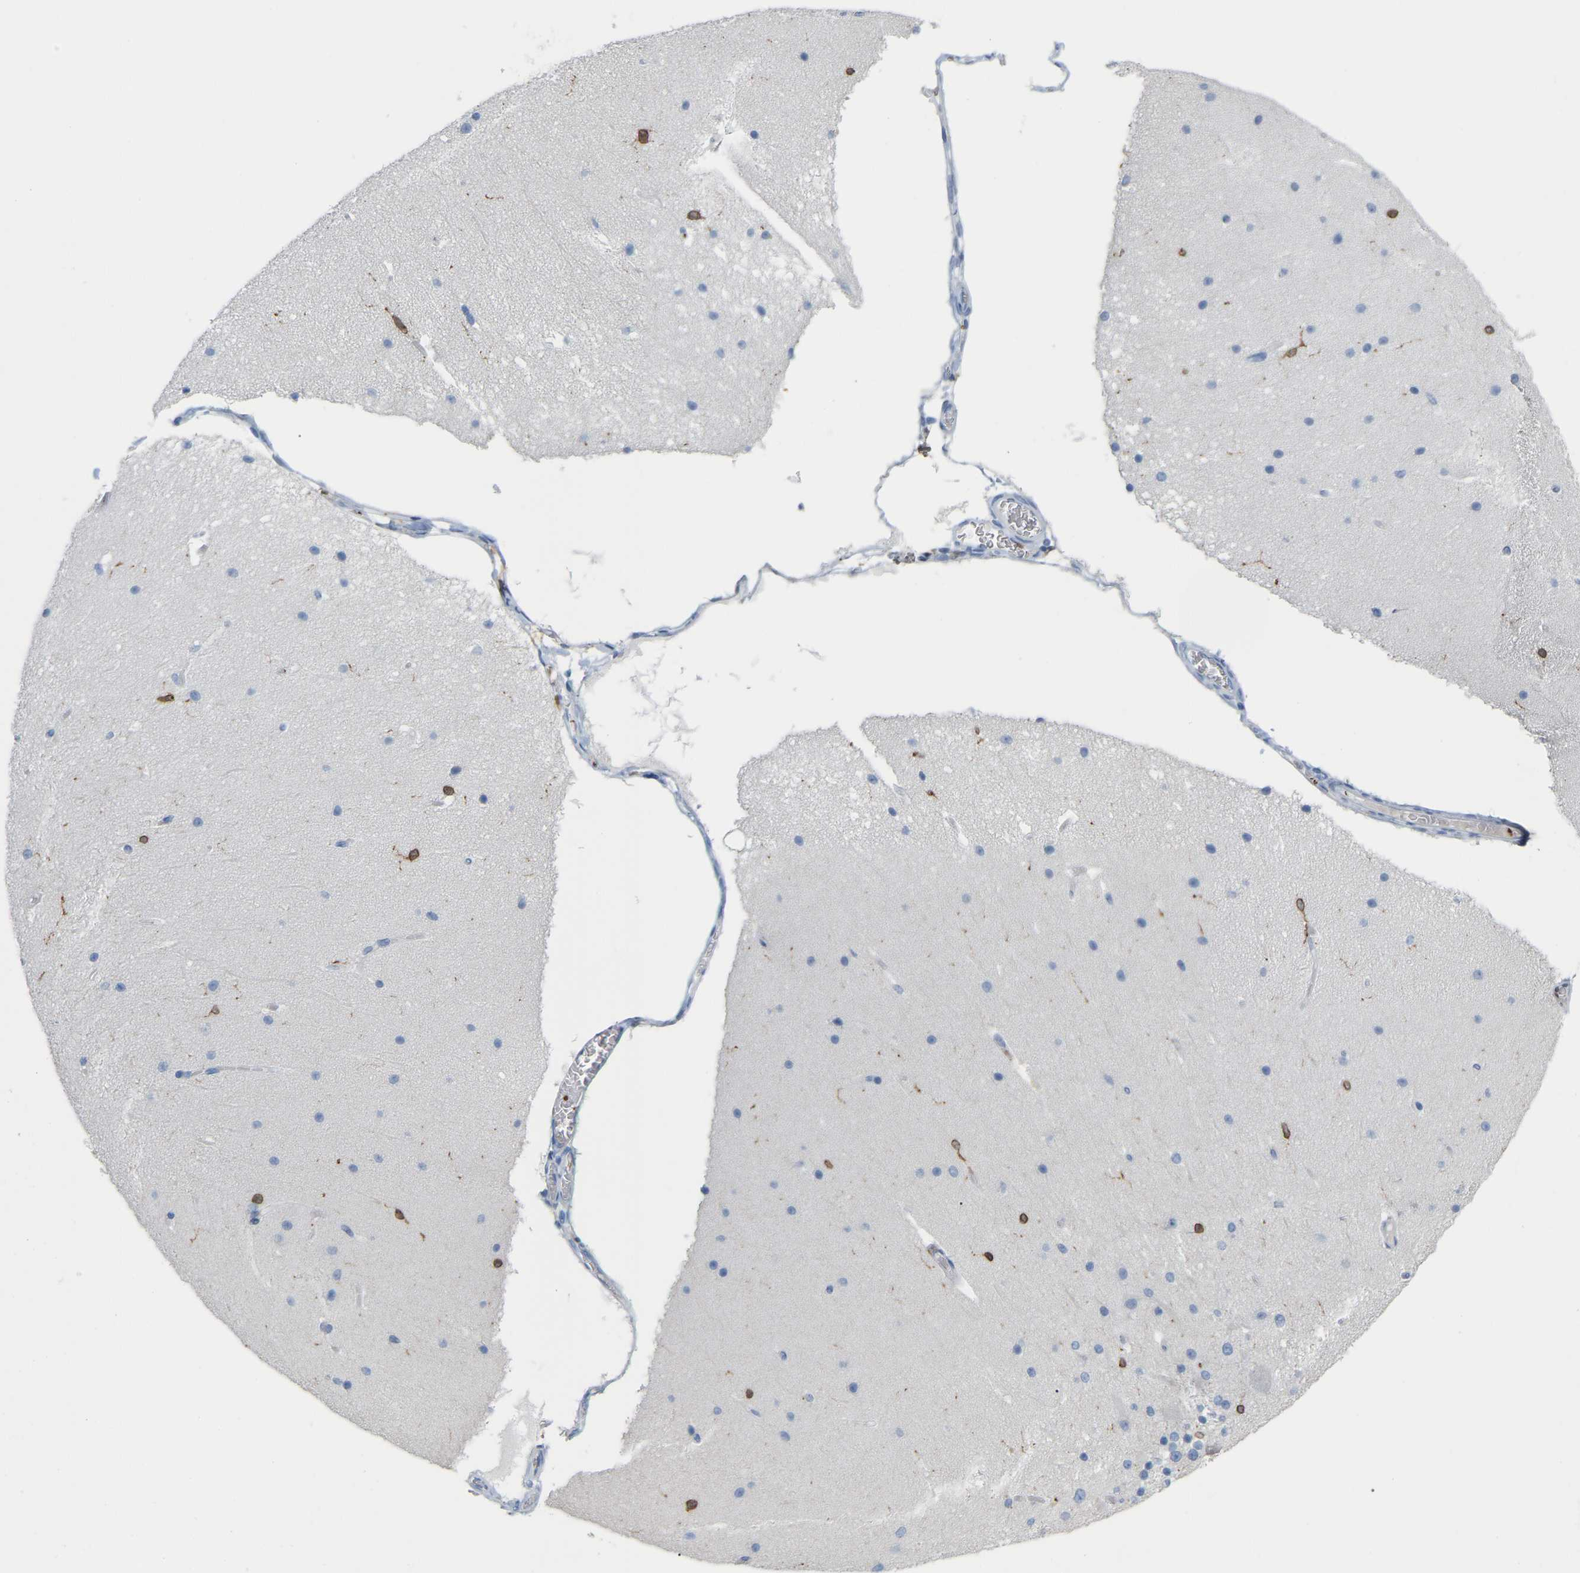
{"staining": {"intensity": "moderate", "quantity": "<25%", "location": "cytoplasmic/membranous"}, "tissue": "cerebellum", "cell_type": "Cells in granular layer", "image_type": "normal", "snomed": [{"axis": "morphology", "description": "Normal tissue, NOS"}, {"axis": "topography", "description": "Cerebellum"}], "caption": "An immunohistochemistry micrograph of unremarkable tissue is shown. Protein staining in brown labels moderate cytoplasmic/membranous positivity in cerebellum within cells in granular layer.", "gene": "PTGS1", "patient": {"sex": "female", "age": 19}}